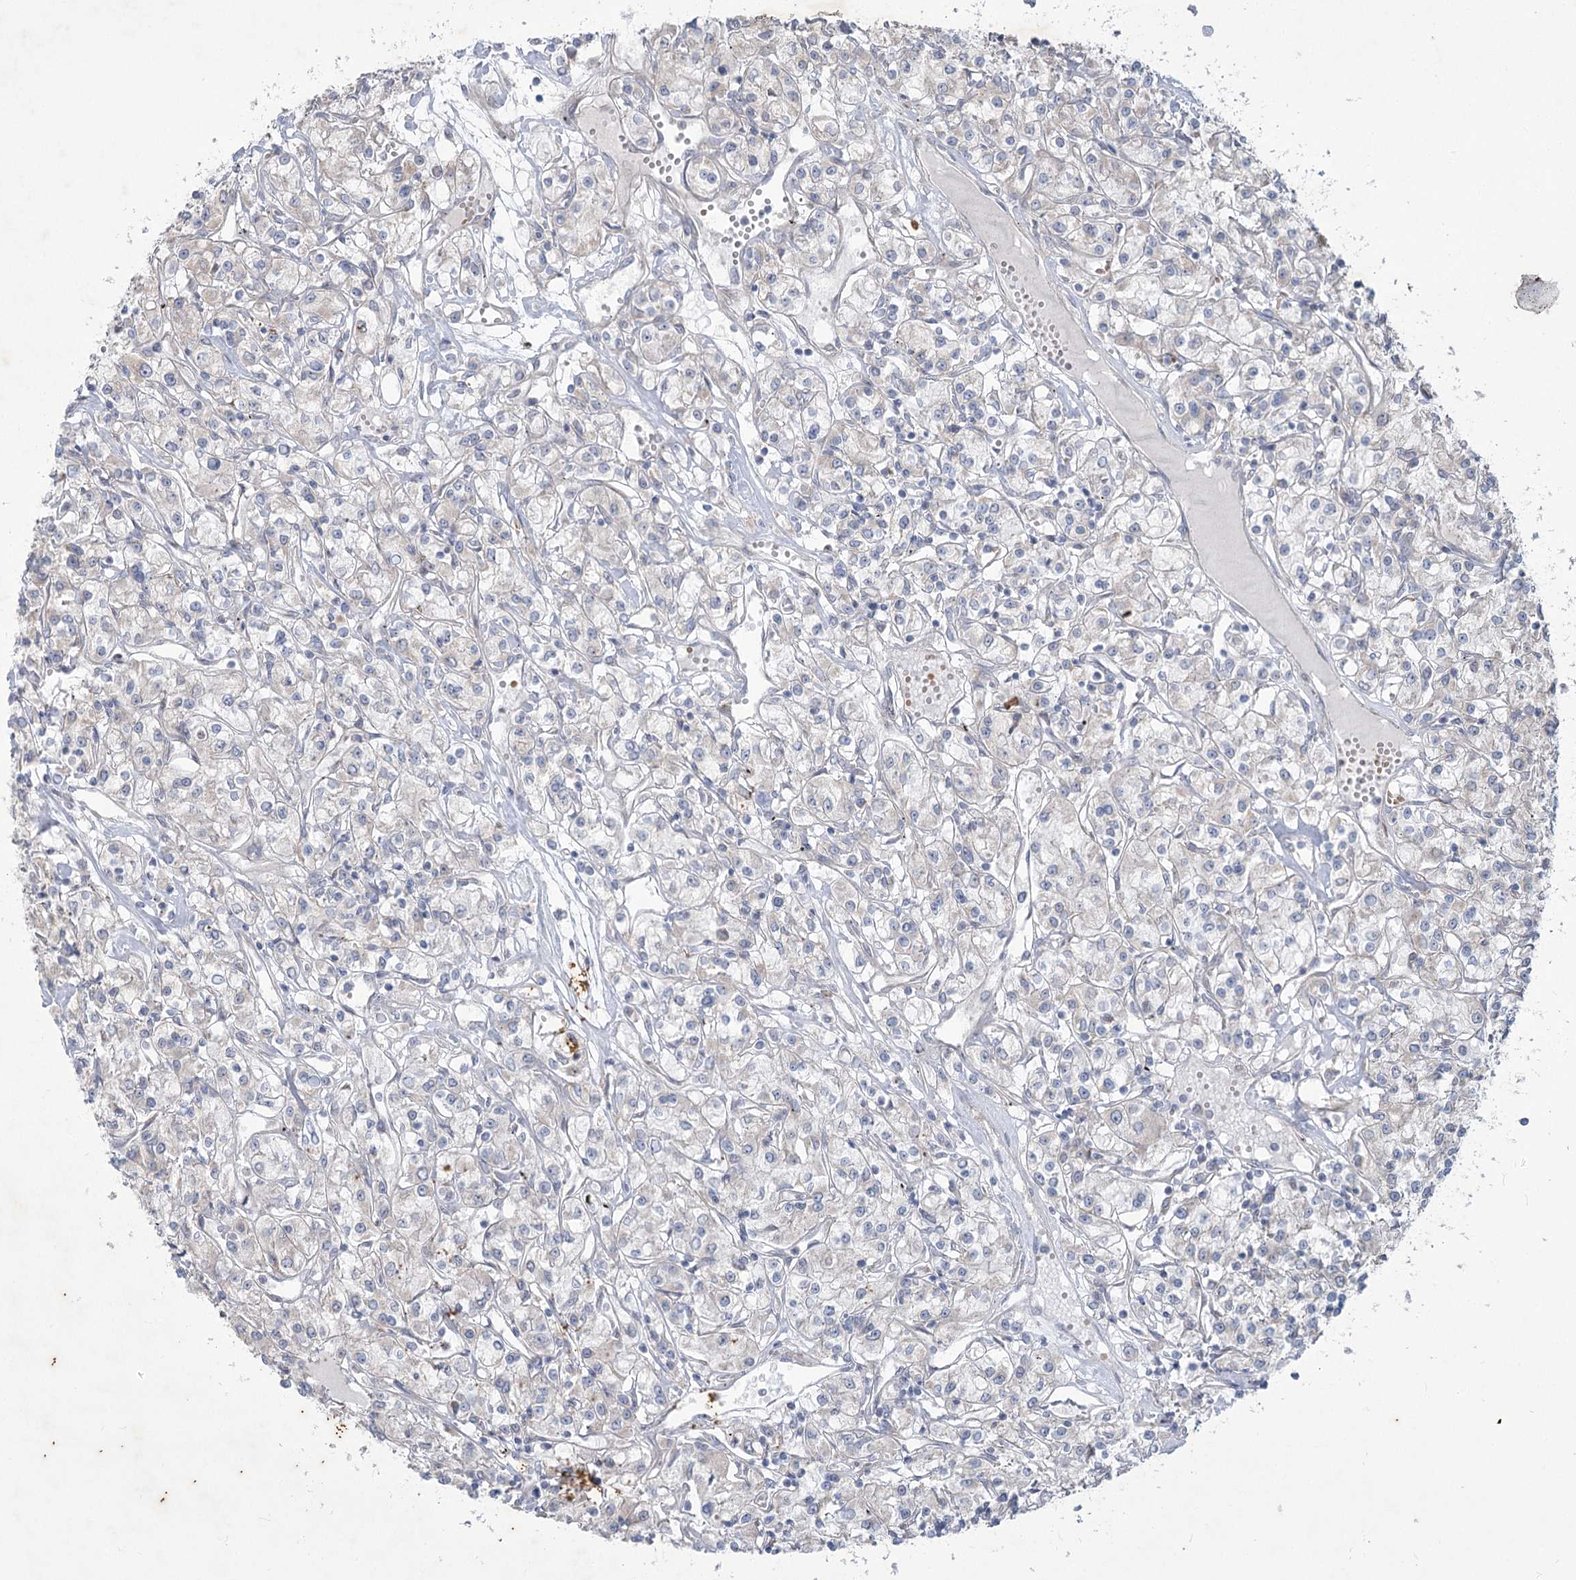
{"staining": {"intensity": "negative", "quantity": "none", "location": "none"}, "tissue": "renal cancer", "cell_type": "Tumor cells", "image_type": "cancer", "snomed": [{"axis": "morphology", "description": "Adenocarcinoma, NOS"}, {"axis": "topography", "description": "Kidney"}], "caption": "The micrograph displays no staining of tumor cells in renal adenocarcinoma. (Brightfield microscopy of DAB IHC at high magnification).", "gene": "PLA2G12A", "patient": {"sex": "female", "age": 59}}